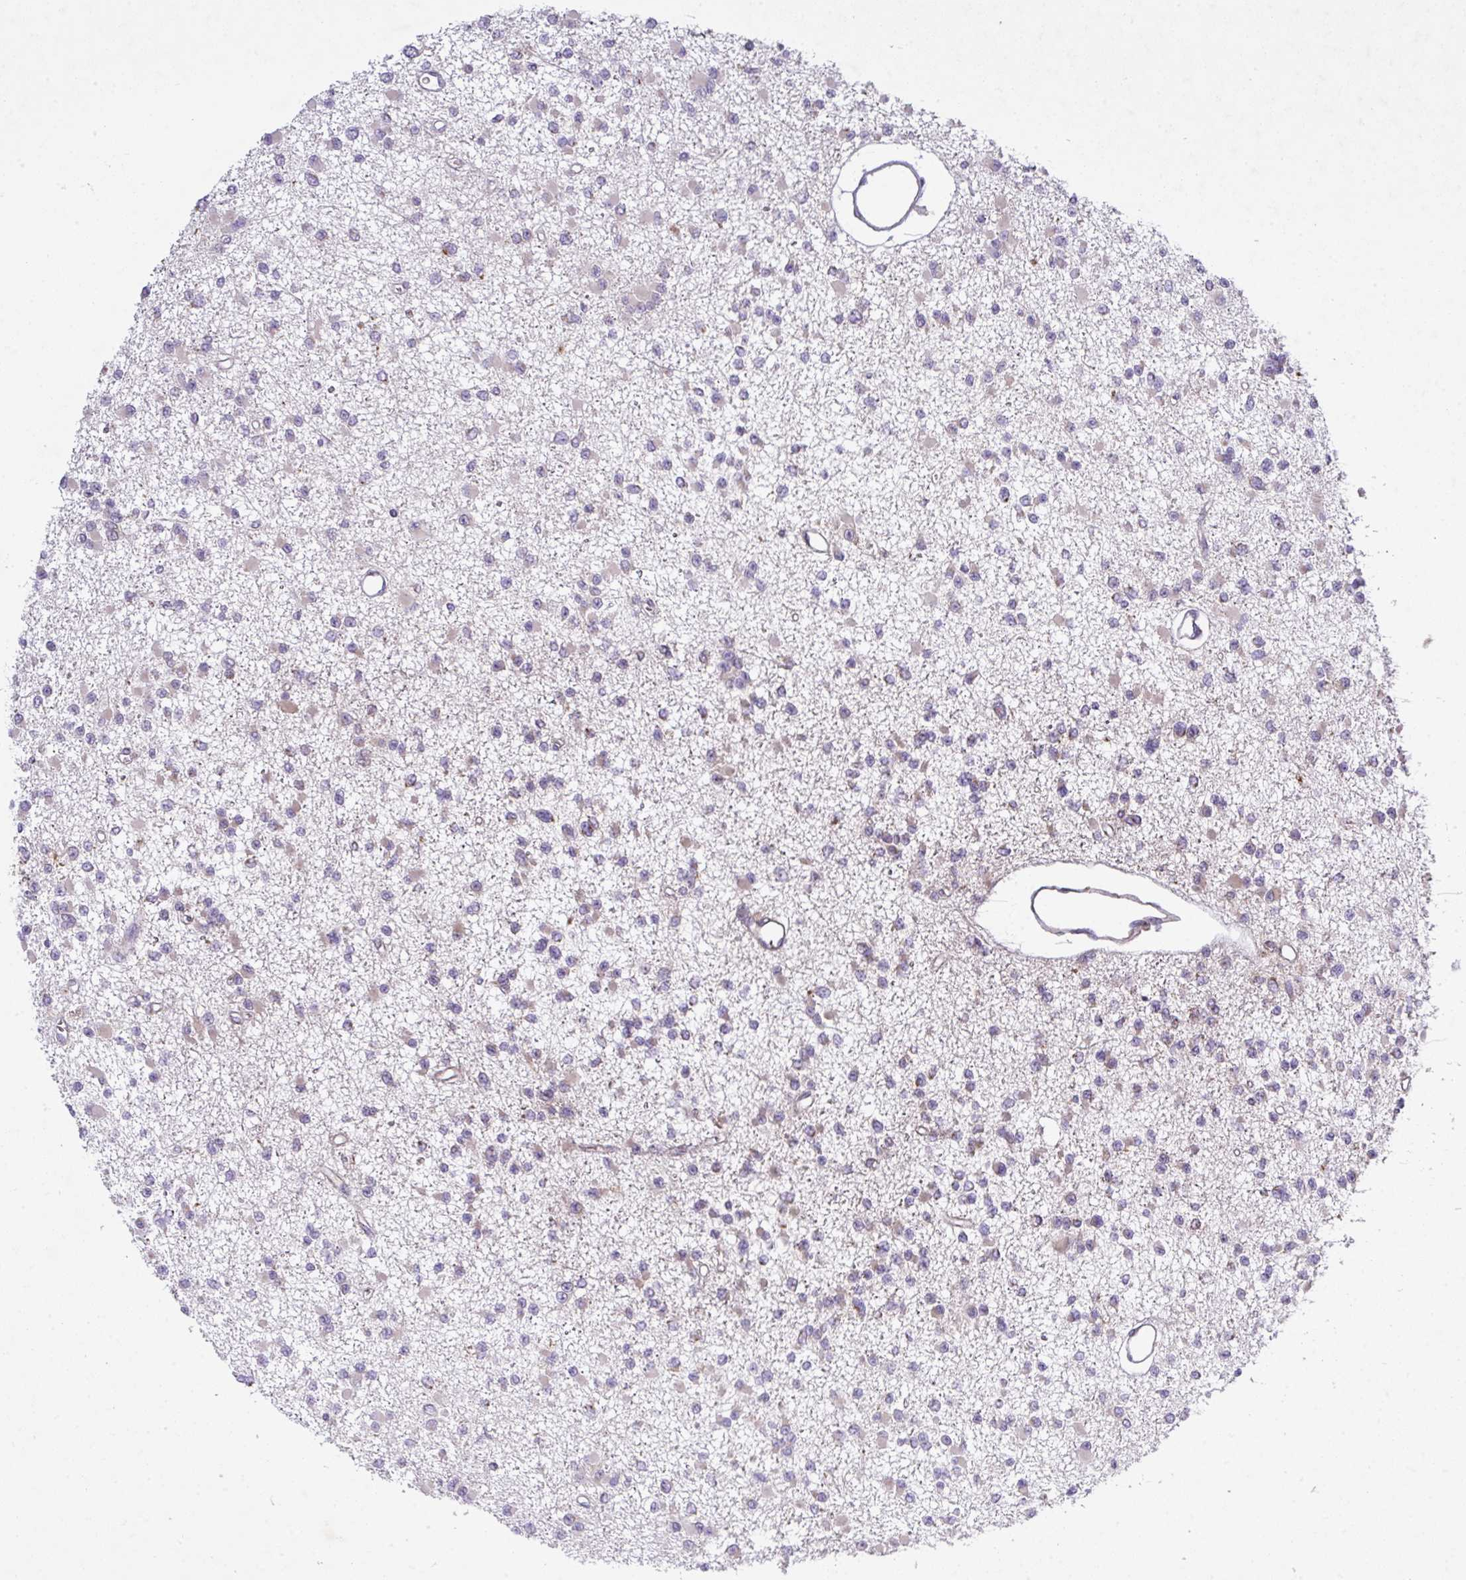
{"staining": {"intensity": "negative", "quantity": "none", "location": "none"}, "tissue": "glioma", "cell_type": "Tumor cells", "image_type": "cancer", "snomed": [{"axis": "morphology", "description": "Glioma, malignant, Low grade"}, {"axis": "topography", "description": "Brain"}], "caption": "This is a photomicrograph of immunohistochemistry staining of malignant glioma (low-grade), which shows no positivity in tumor cells.", "gene": "VTI1A", "patient": {"sex": "female", "age": 22}}